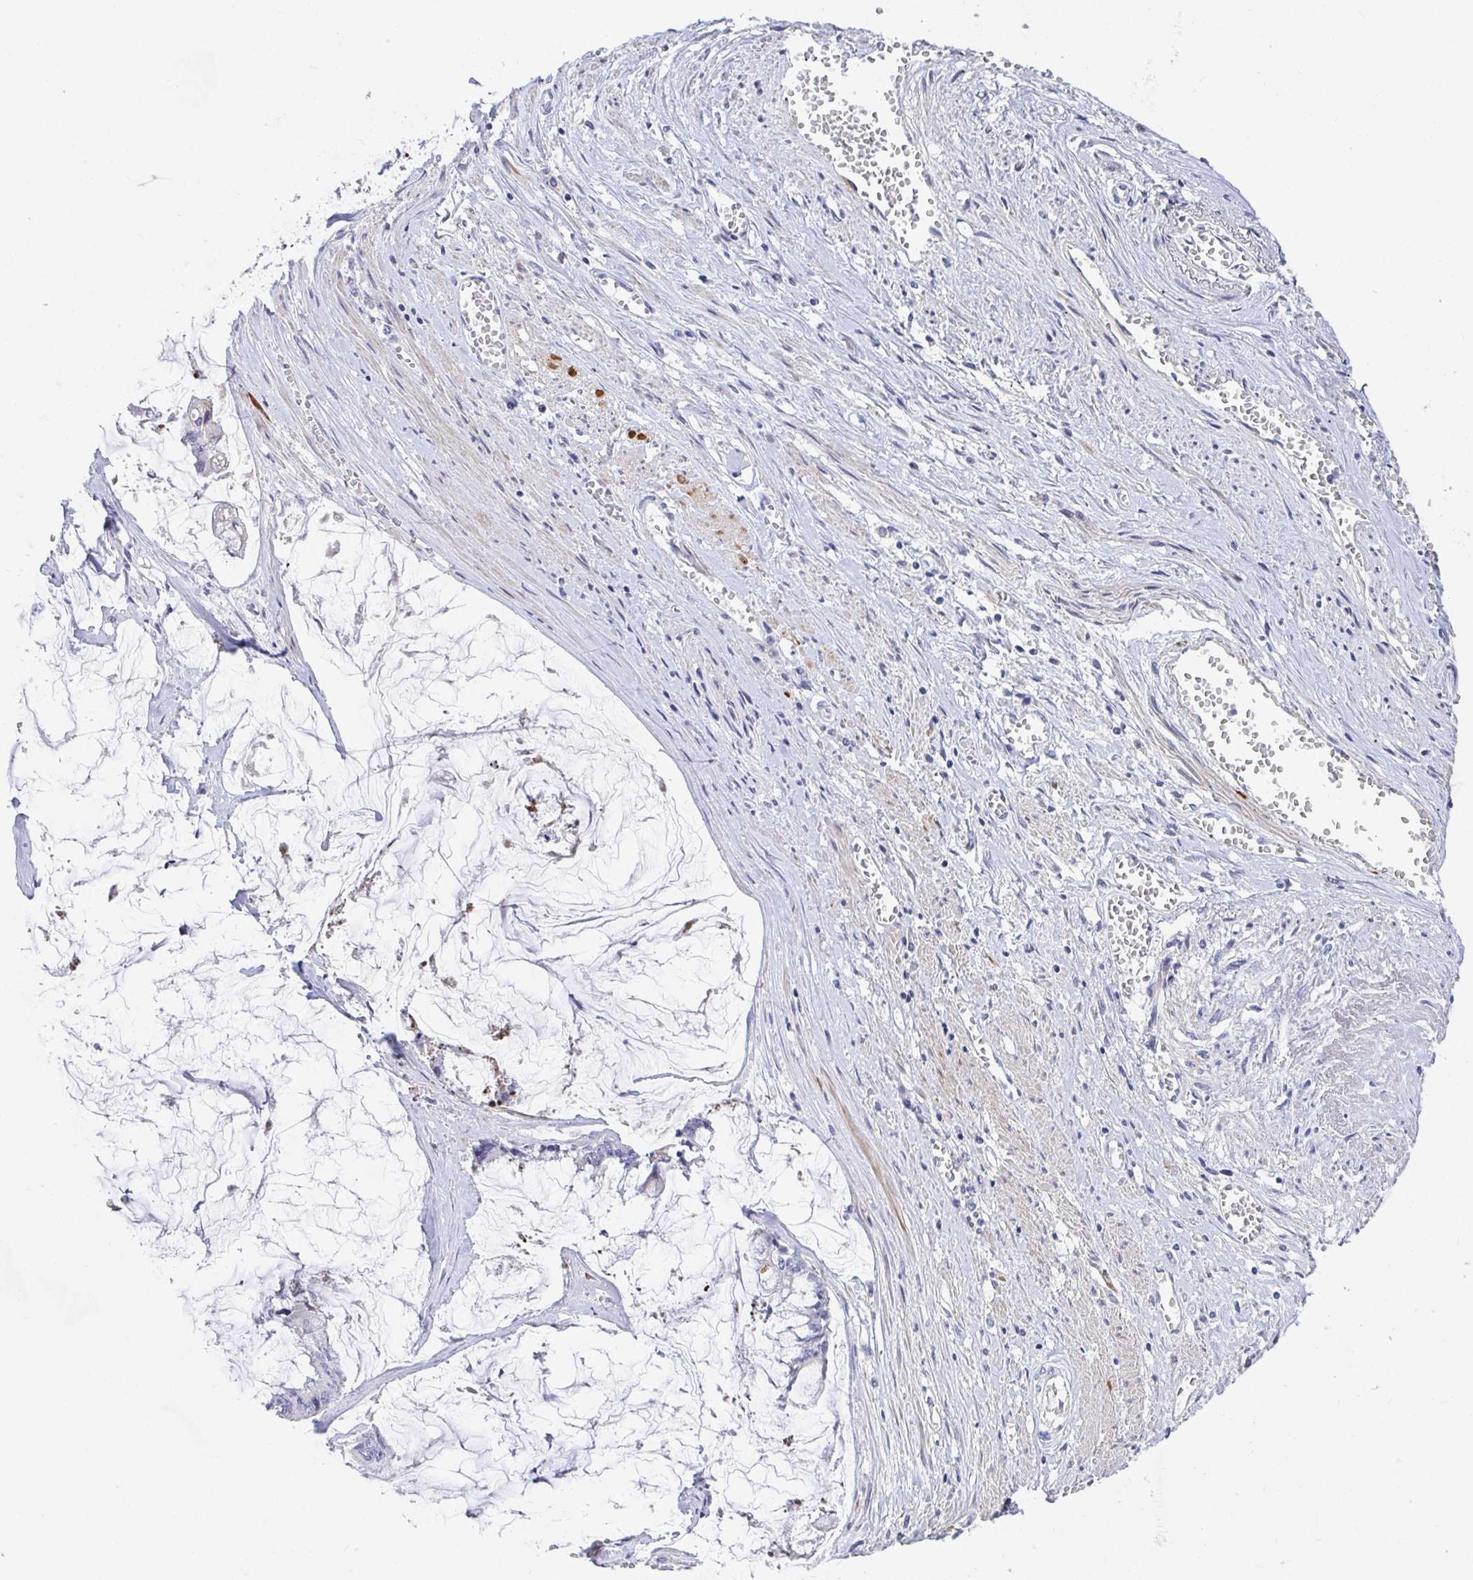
{"staining": {"intensity": "negative", "quantity": "none", "location": "none"}, "tissue": "ovarian cancer", "cell_type": "Tumor cells", "image_type": "cancer", "snomed": [{"axis": "morphology", "description": "Cystadenocarcinoma, mucinous, NOS"}, {"axis": "topography", "description": "Ovary"}], "caption": "Ovarian cancer (mucinous cystadenocarcinoma) was stained to show a protein in brown. There is no significant positivity in tumor cells.", "gene": "ZNF561", "patient": {"sex": "female", "age": 90}}